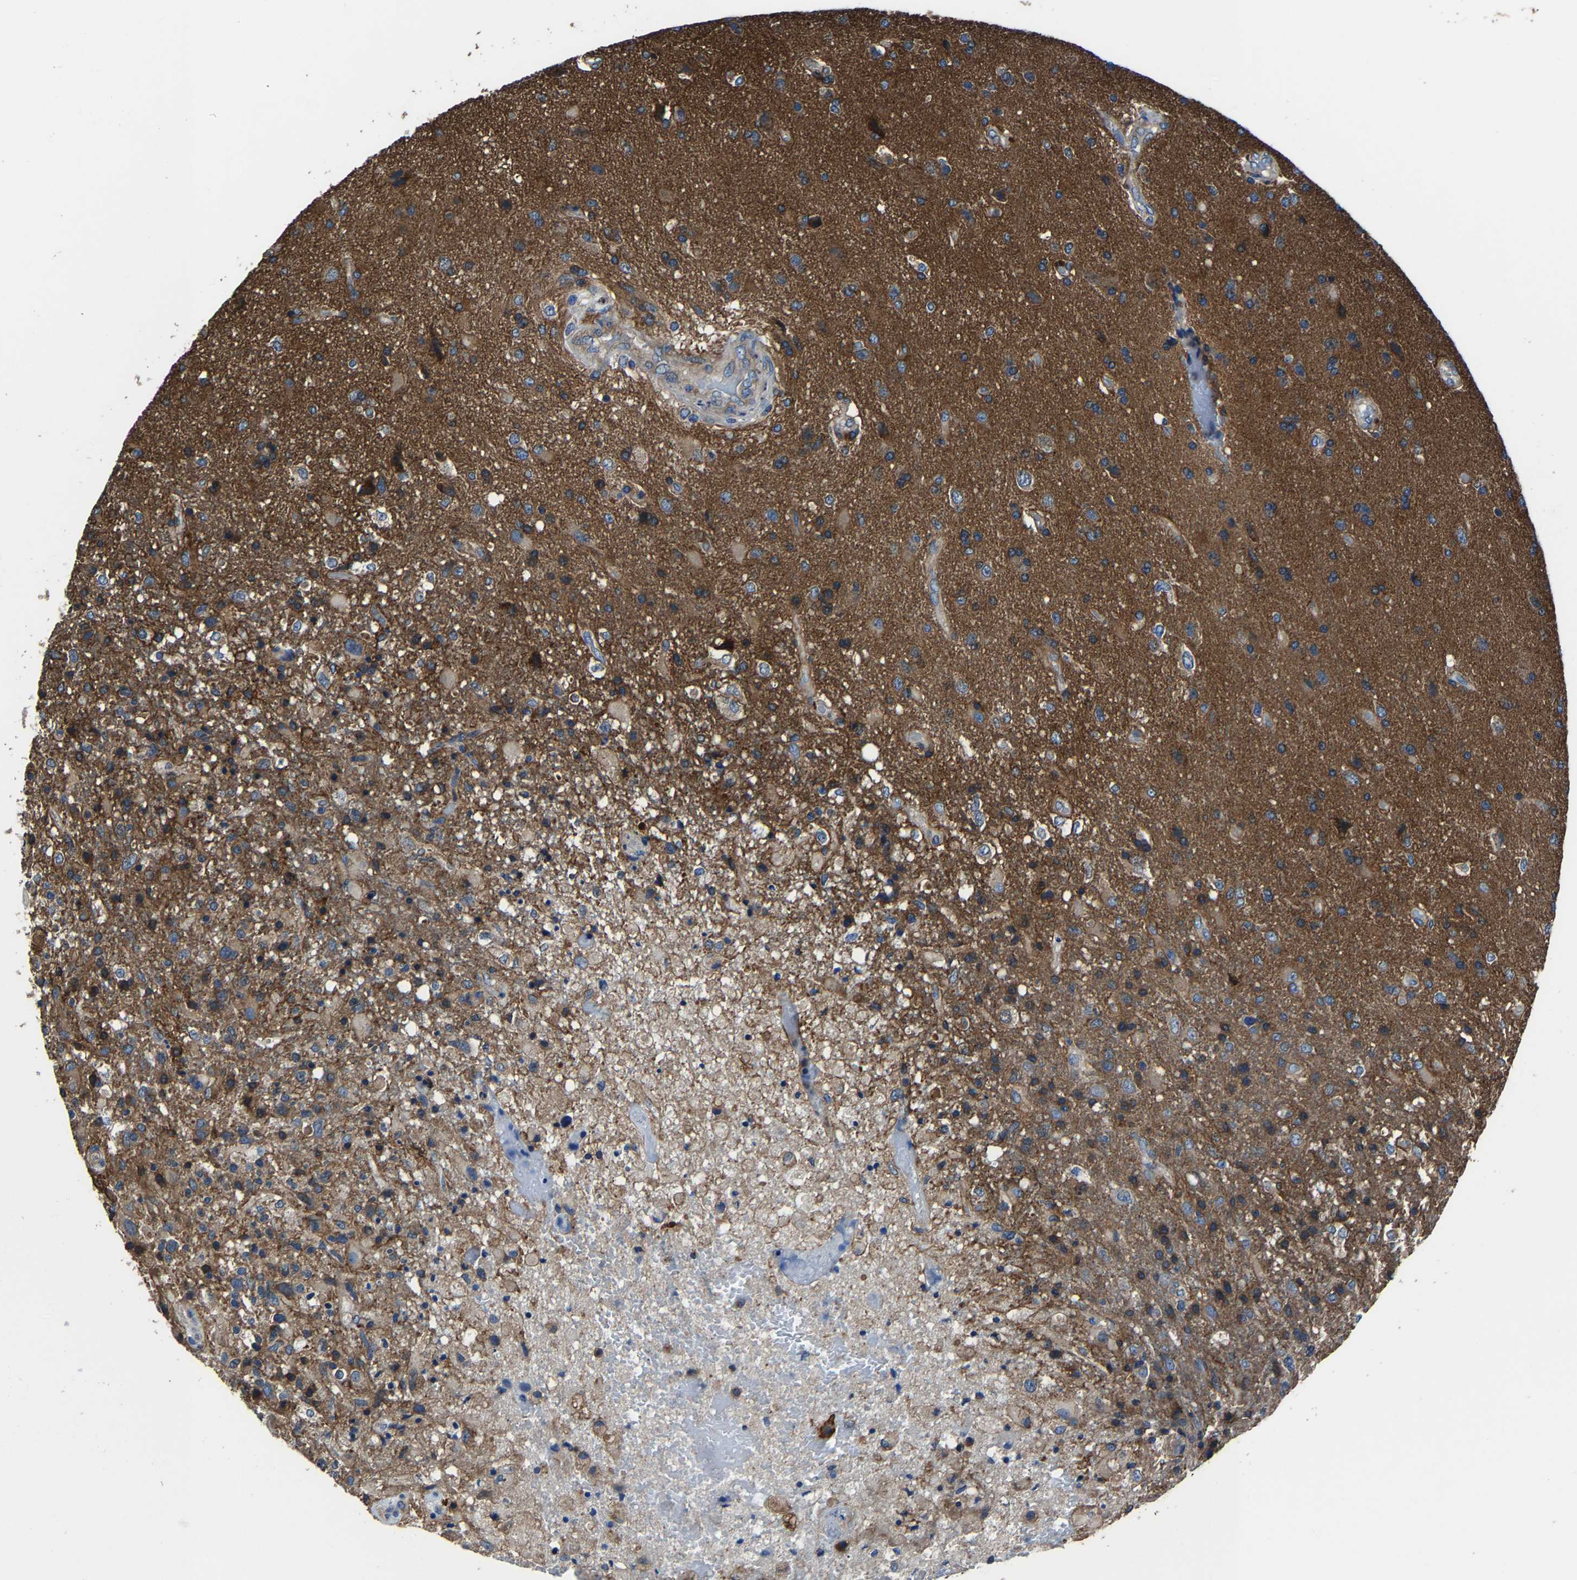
{"staining": {"intensity": "moderate", "quantity": "25%-75%", "location": "cytoplasmic/membranous"}, "tissue": "glioma", "cell_type": "Tumor cells", "image_type": "cancer", "snomed": [{"axis": "morphology", "description": "Glioma, malignant, High grade"}, {"axis": "topography", "description": "Brain"}], "caption": "A brown stain highlights moderate cytoplasmic/membranous expression of a protein in glioma tumor cells.", "gene": "KIAA1958", "patient": {"sex": "male", "age": 72}}